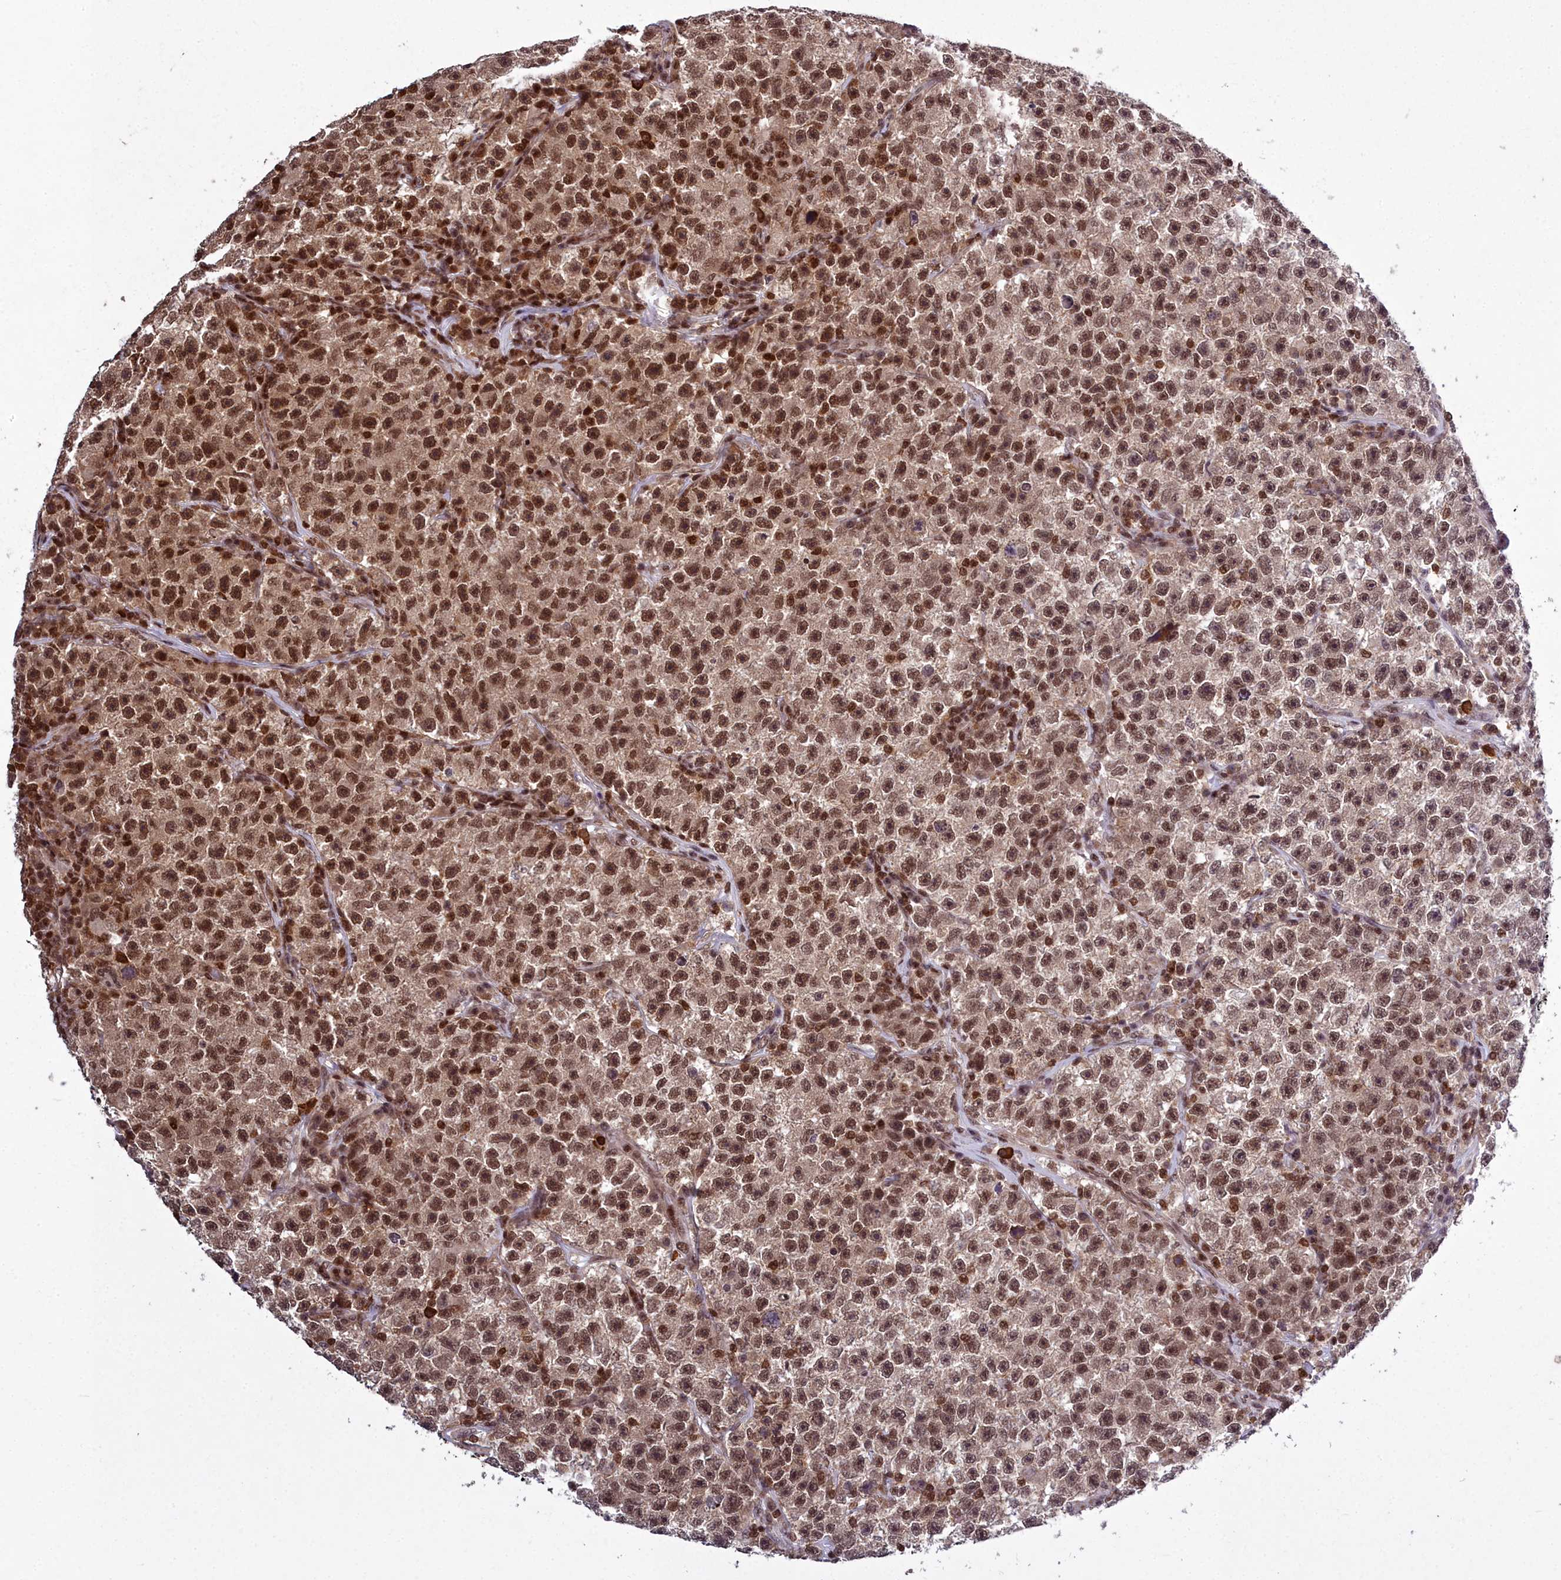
{"staining": {"intensity": "moderate", "quantity": ">75%", "location": "nuclear"}, "tissue": "testis cancer", "cell_type": "Tumor cells", "image_type": "cancer", "snomed": [{"axis": "morphology", "description": "Seminoma, NOS"}, {"axis": "topography", "description": "Testis"}], "caption": "Testis cancer (seminoma) stained with IHC exhibits moderate nuclear expression in about >75% of tumor cells.", "gene": "GMEB1", "patient": {"sex": "male", "age": 22}}